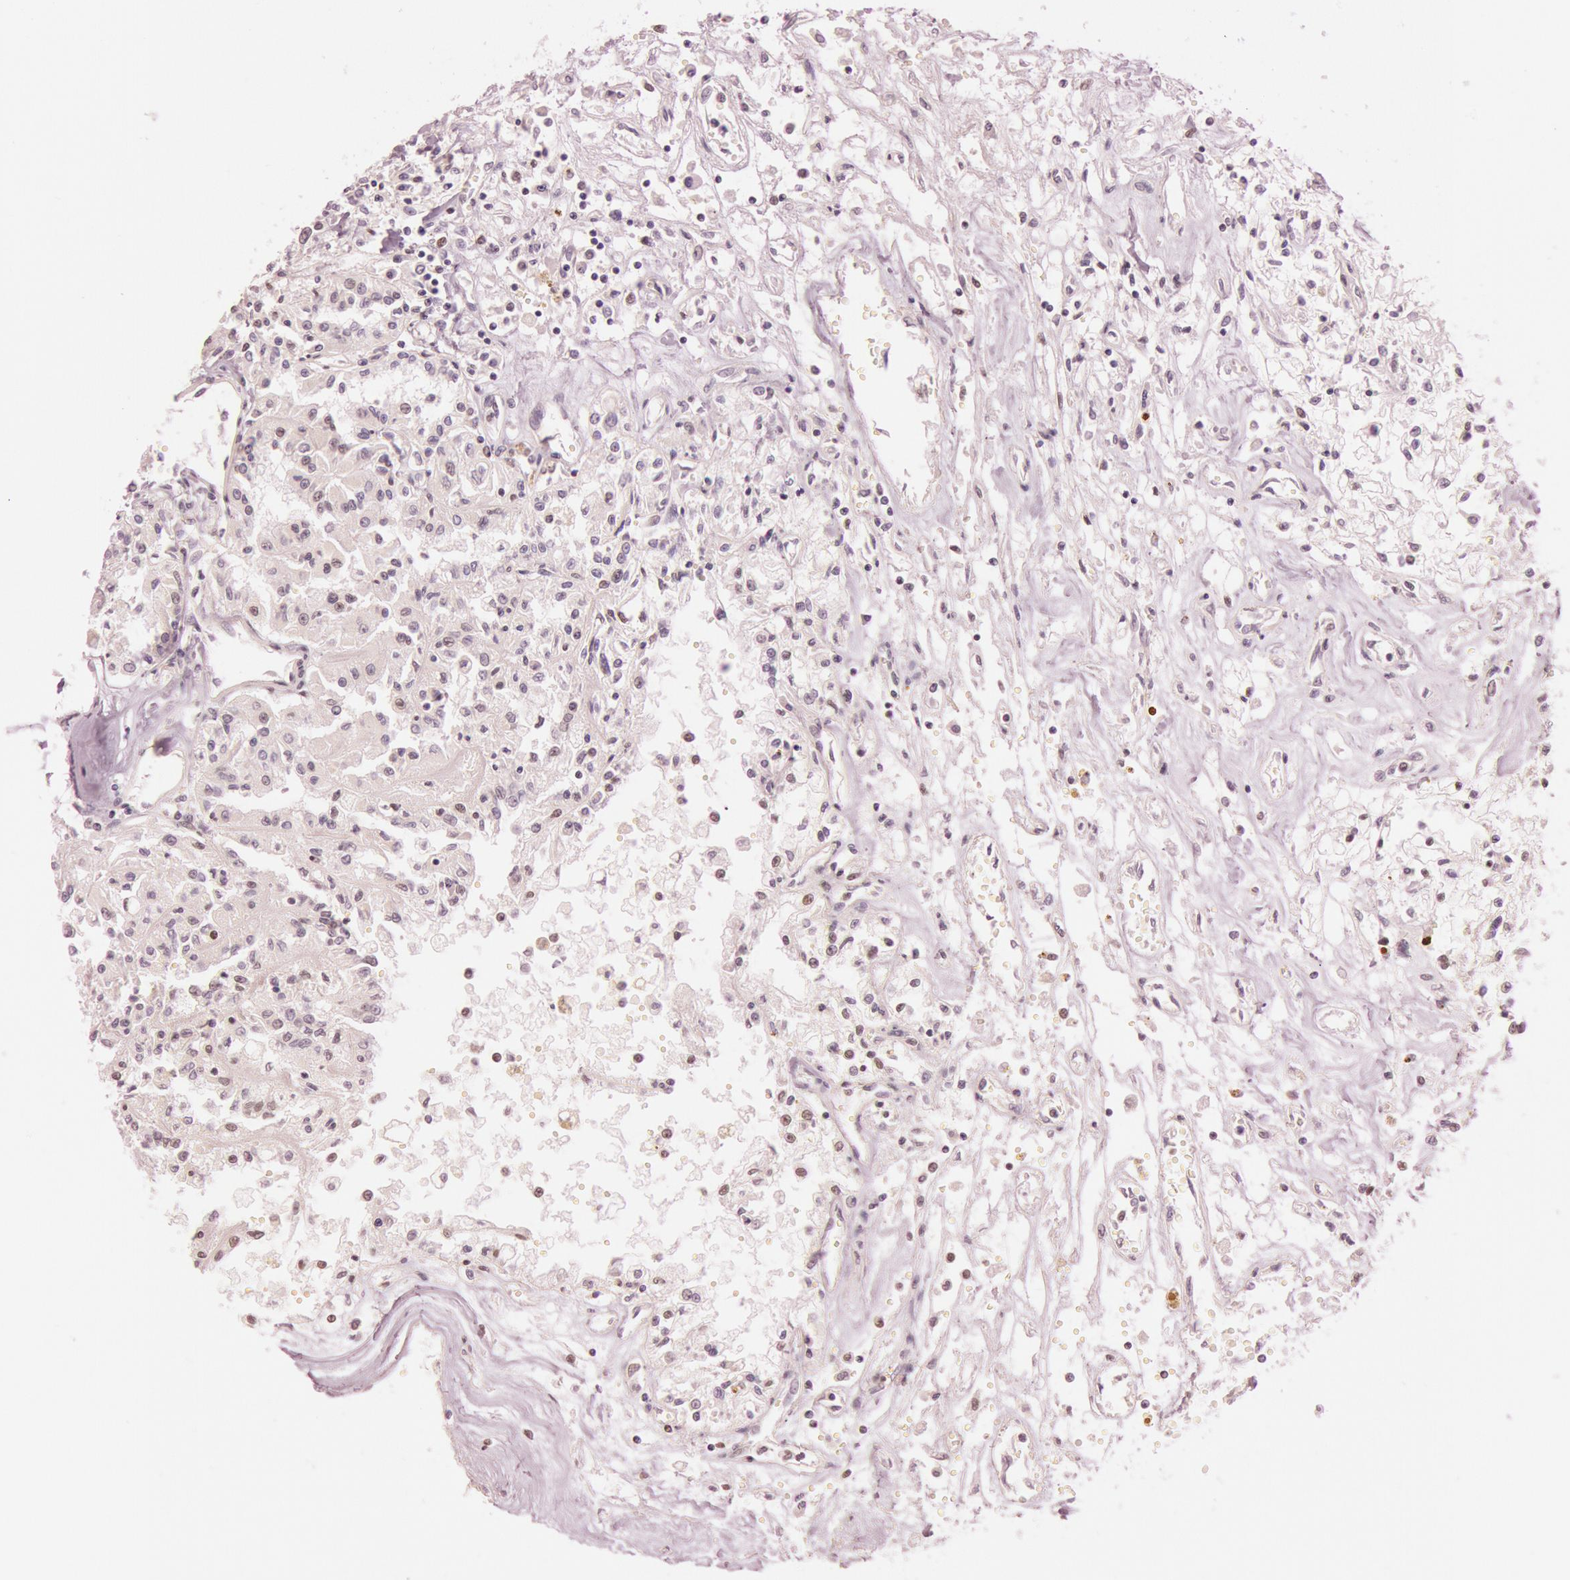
{"staining": {"intensity": "negative", "quantity": "none", "location": "none"}, "tissue": "renal cancer", "cell_type": "Tumor cells", "image_type": "cancer", "snomed": [{"axis": "morphology", "description": "Adenocarcinoma, NOS"}, {"axis": "topography", "description": "Kidney"}], "caption": "Micrograph shows no protein expression in tumor cells of renal cancer (adenocarcinoma) tissue.", "gene": "TASL", "patient": {"sex": "male", "age": 78}}